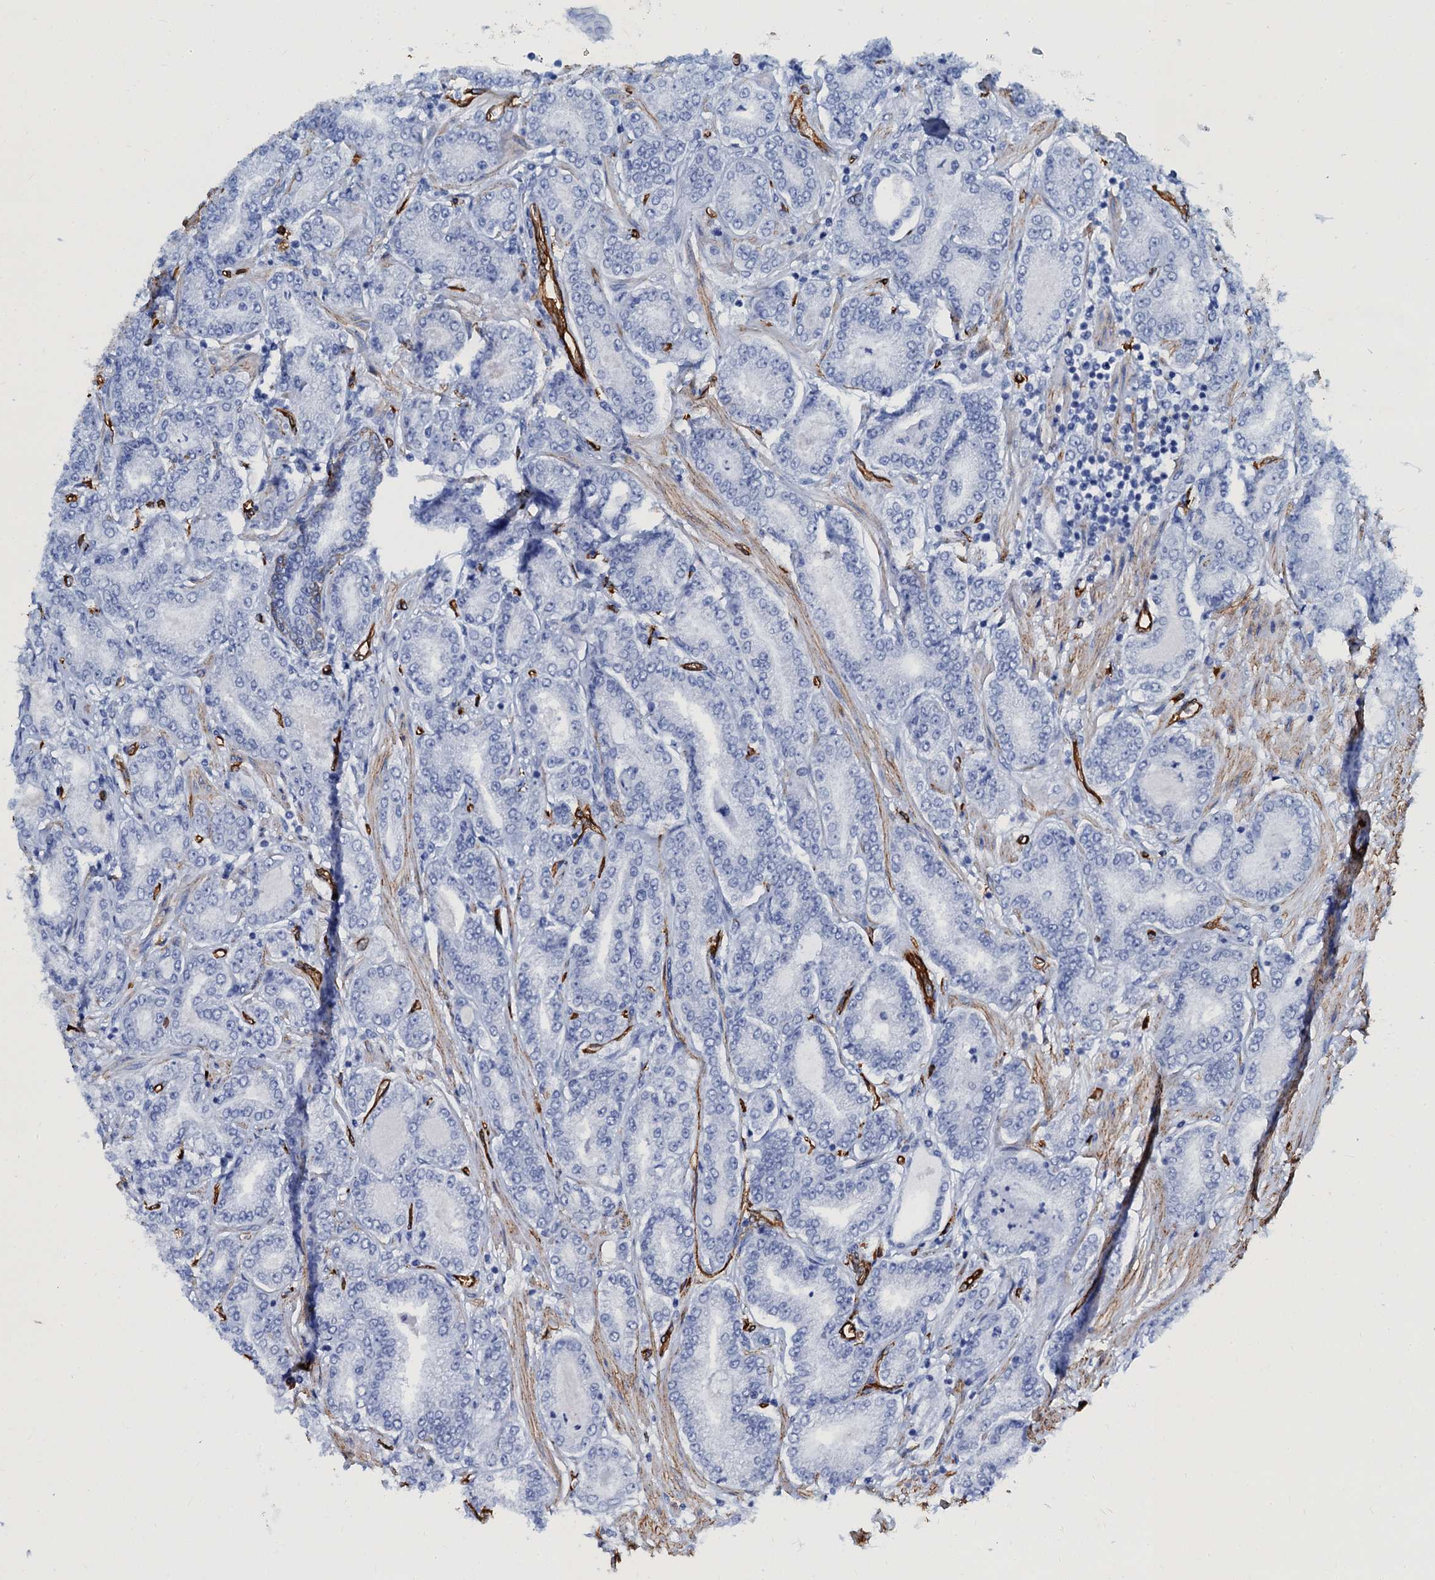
{"staining": {"intensity": "negative", "quantity": "none", "location": "none"}, "tissue": "prostate cancer", "cell_type": "Tumor cells", "image_type": "cancer", "snomed": [{"axis": "morphology", "description": "Adenocarcinoma, Low grade"}, {"axis": "topography", "description": "Prostate"}], "caption": "A micrograph of human prostate cancer is negative for staining in tumor cells. (DAB immunohistochemistry, high magnification).", "gene": "CAVIN2", "patient": {"sex": "male", "age": 63}}